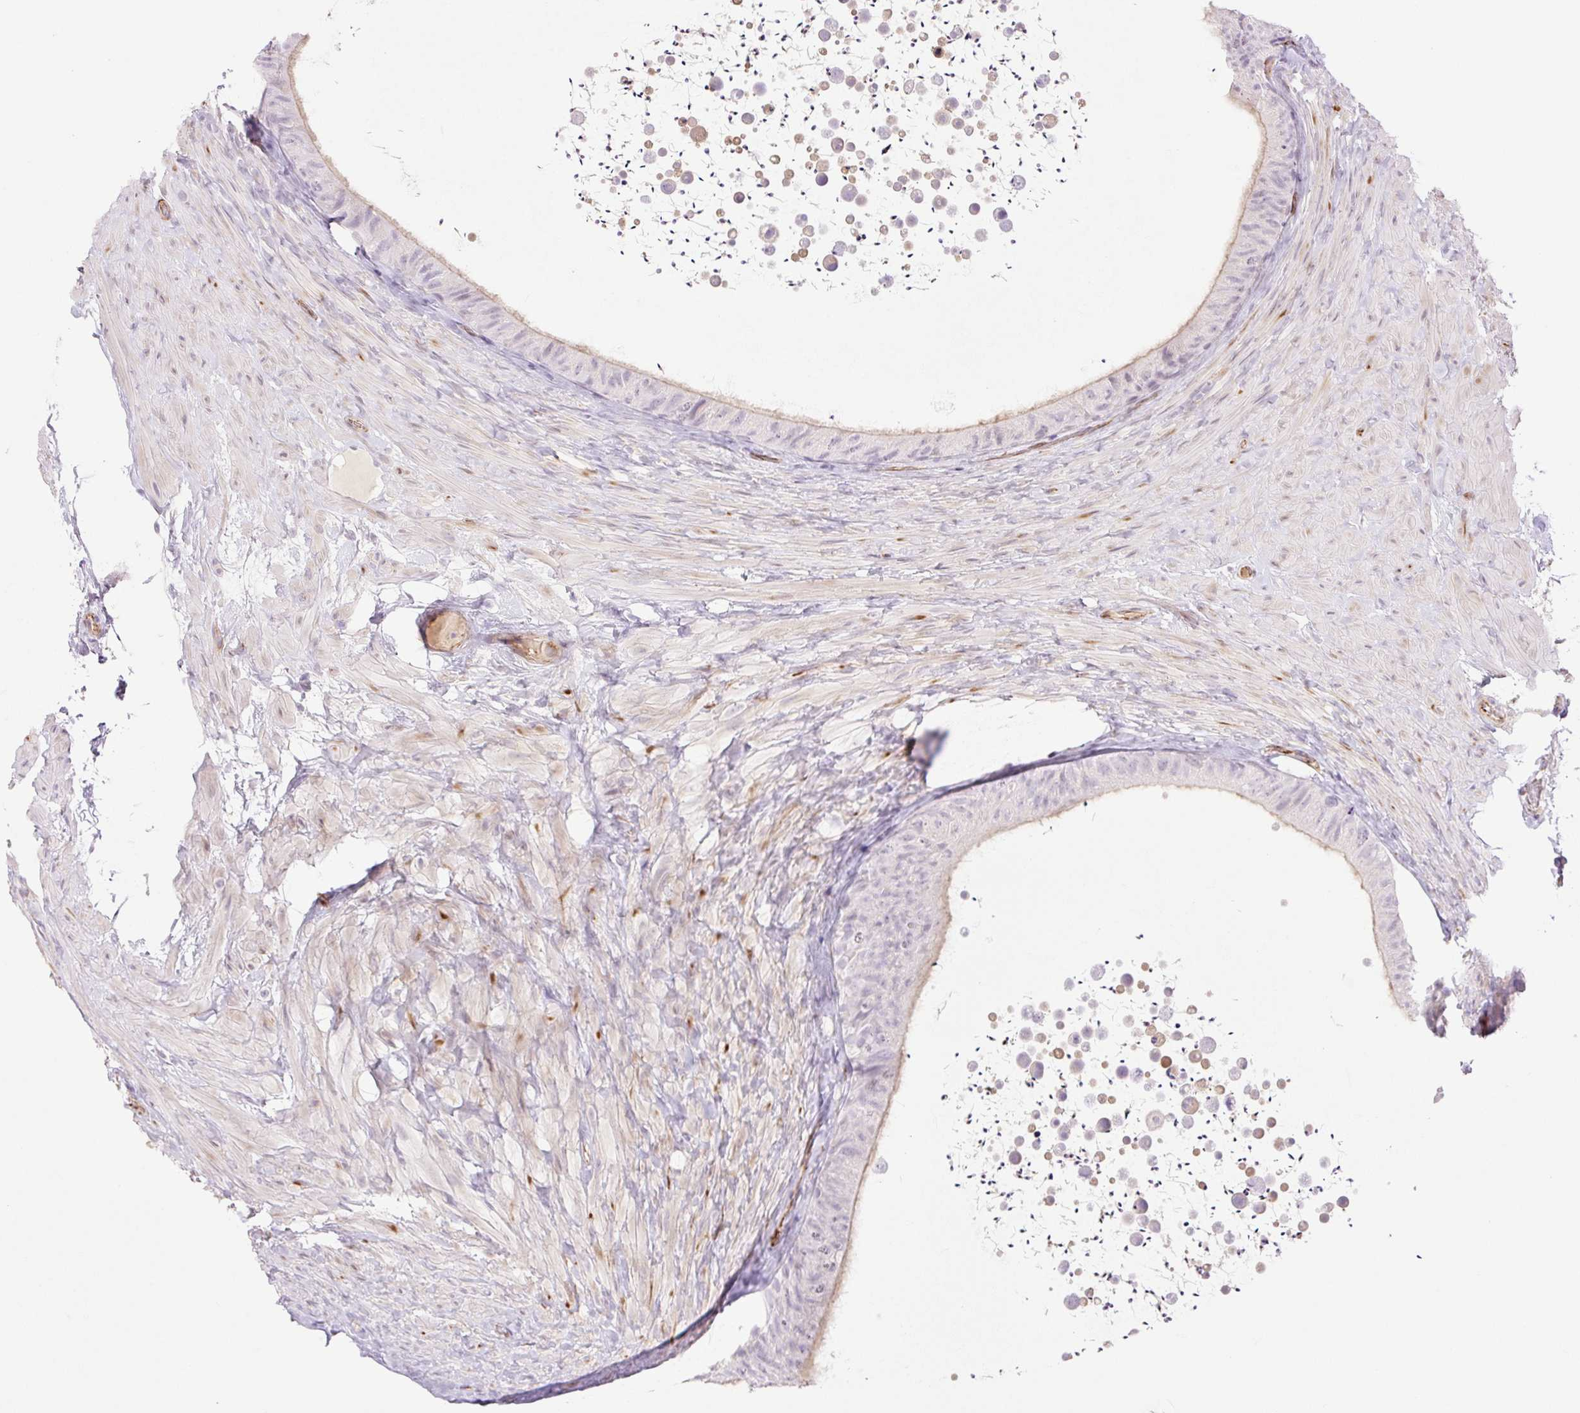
{"staining": {"intensity": "weak", "quantity": "25%-75%", "location": "cytoplasmic/membranous"}, "tissue": "epididymis", "cell_type": "Glandular cells", "image_type": "normal", "snomed": [{"axis": "morphology", "description": "Normal tissue, NOS"}, {"axis": "topography", "description": "Epididymis, spermatic cord, NOS"}, {"axis": "topography", "description": "Epididymis"}], "caption": "A high-resolution image shows IHC staining of unremarkable epididymis, which reveals weak cytoplasmic/membranous positivity in approximately 25%-75% of glandular cells.", "gene": "ZFYVE21", "patient": {"sex": "male", "age": 31}}